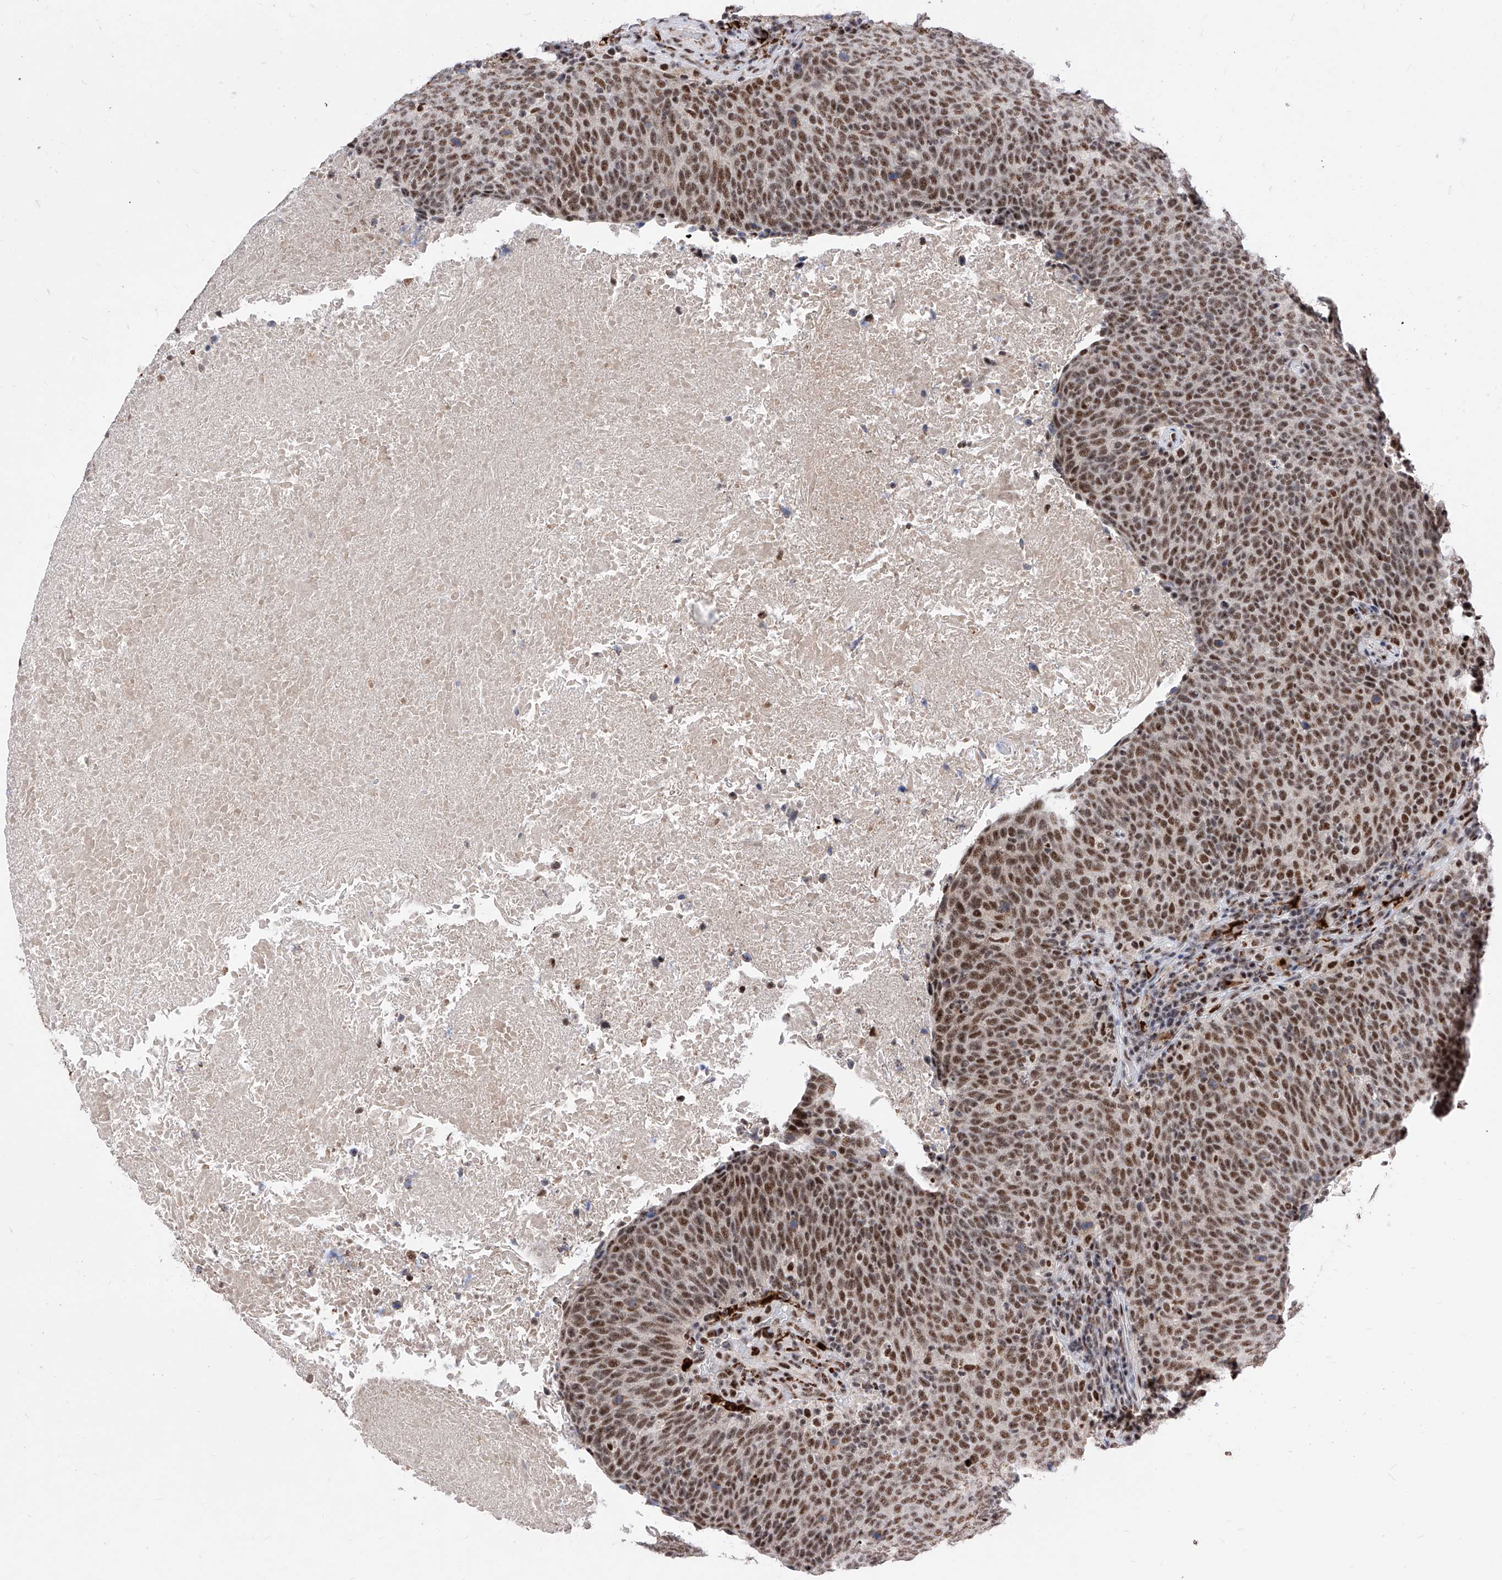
{"staining": {"intensity": "strong", "quantity": ">75%", "location": "nuclear"}, "tissue": "head and neck cancer", "cell_type": "Tumor cells", "image_type": "cancer", "snomed": [{"axis": "morphology", "description": "Squamous cell carcinoma, NOS"}, {"axis": "morphology", "description": "Squamous cell carcinoma, metastatic, NOS"}, {"axis": "topography", "description": "Lymph node"}, {"axis": "topography", "description": "Head-Neck"}], "caption": "Immunohistochemical staining of human head and neck cancer displays strong nuclear protein positivity in approximately >75% of tumor cells. The protein is stained brown, and the nuclei are stained in blue (DAB IHC with brightfield microscopy, high magnification).", "gene": "PHF5A", "patient": {"sex": "male", "age": 62}}